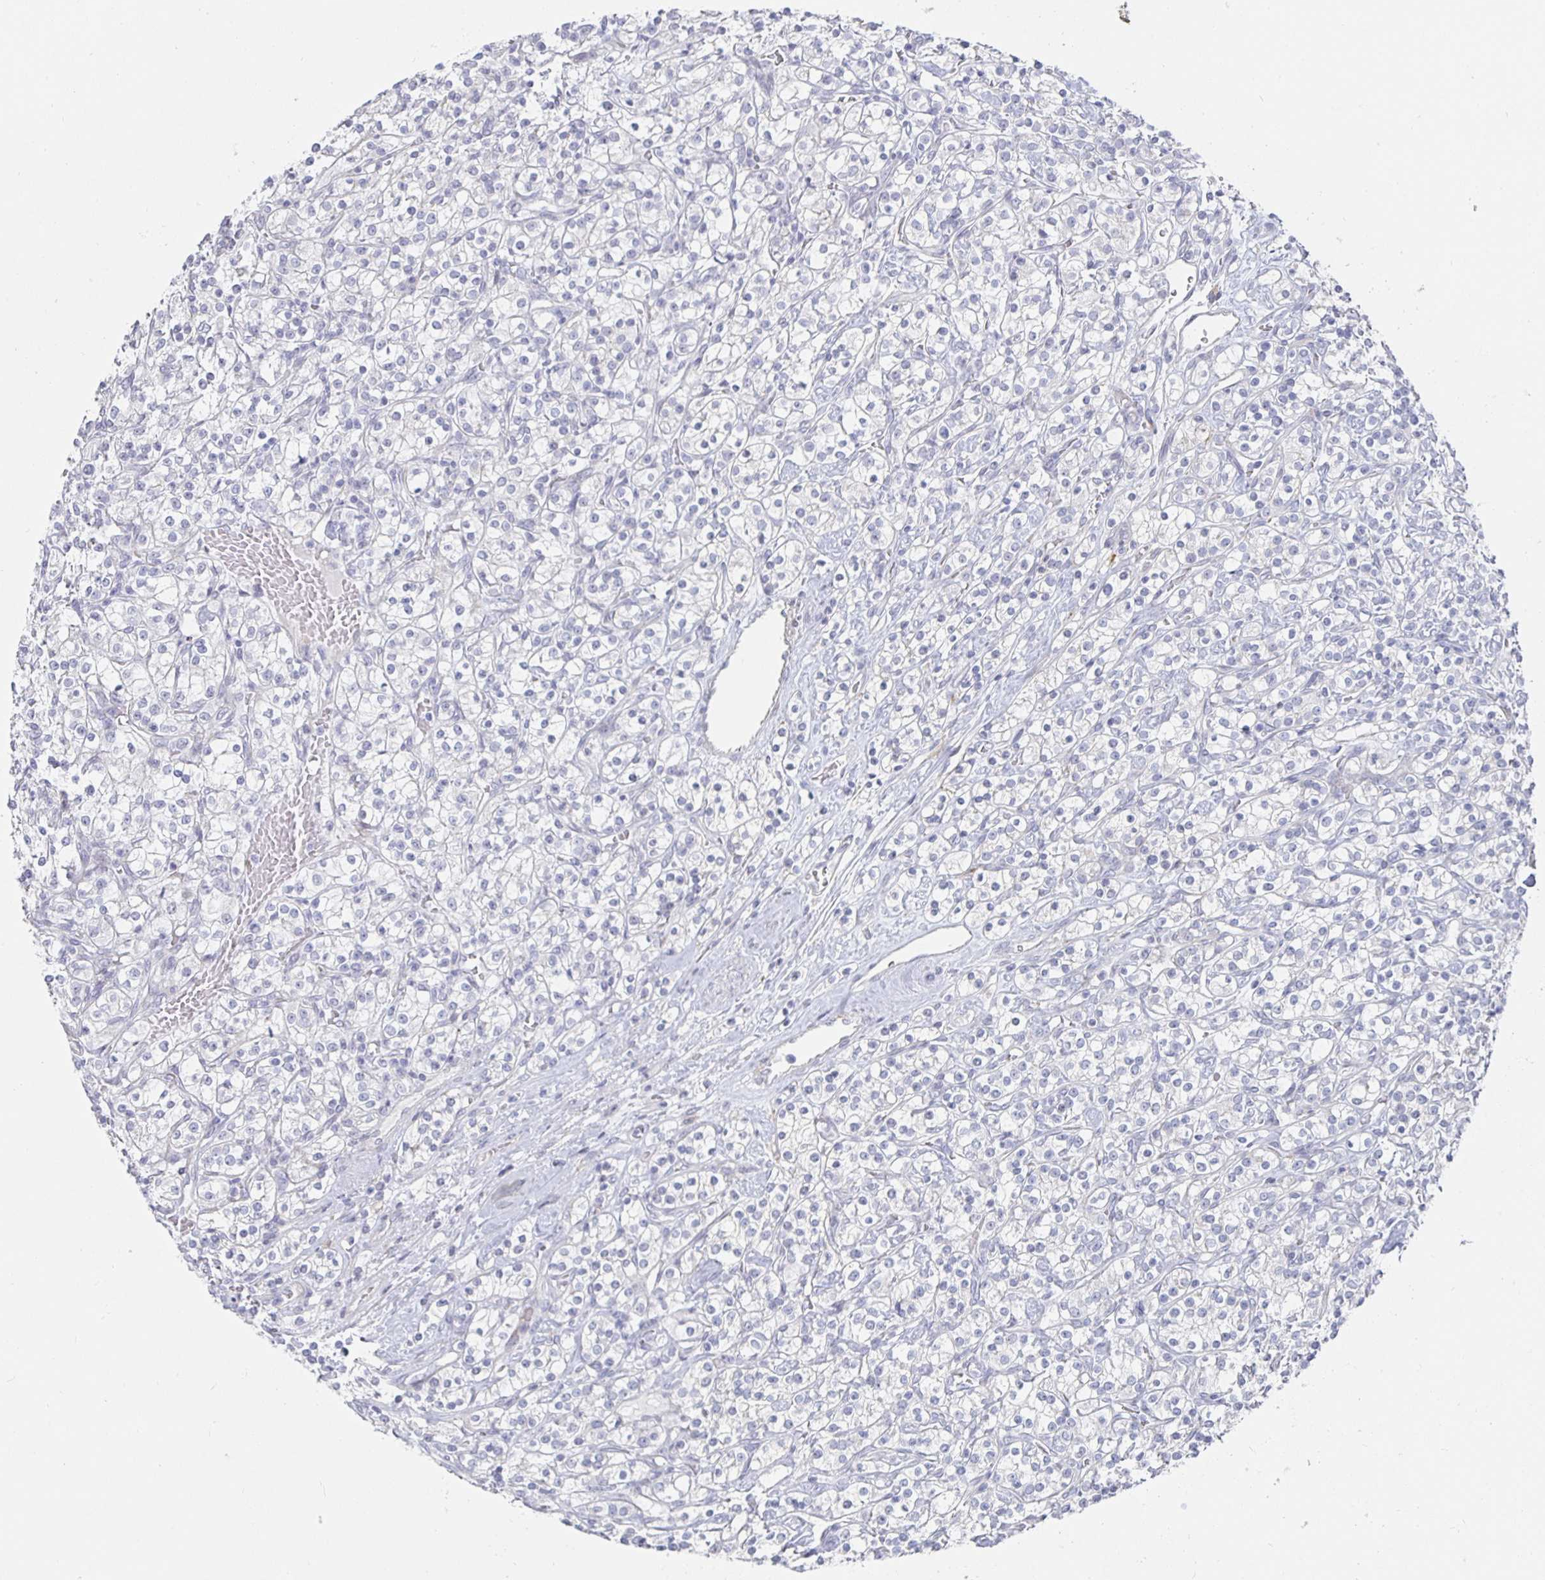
{"staining": {"intensity": "negative", "quantity": "none", "location": "none"}, "tissue": "renal cancer", "cell_type": "Tumor cells", "image_type": "cancer", "snomed": [{"axis": "morphology", "description": "Adenocarcinoma, NOS"}, {"axis": "topography", "description": "Kidney"}], "caption": "Immunohistochemistry (IHC) image of human renal cancer (adenocarcinoma) stained for a protein (brown), which exhibits no expression in tumor cells.", "gene": "S100G", "patient": {"sex": "male", "age": 77}}